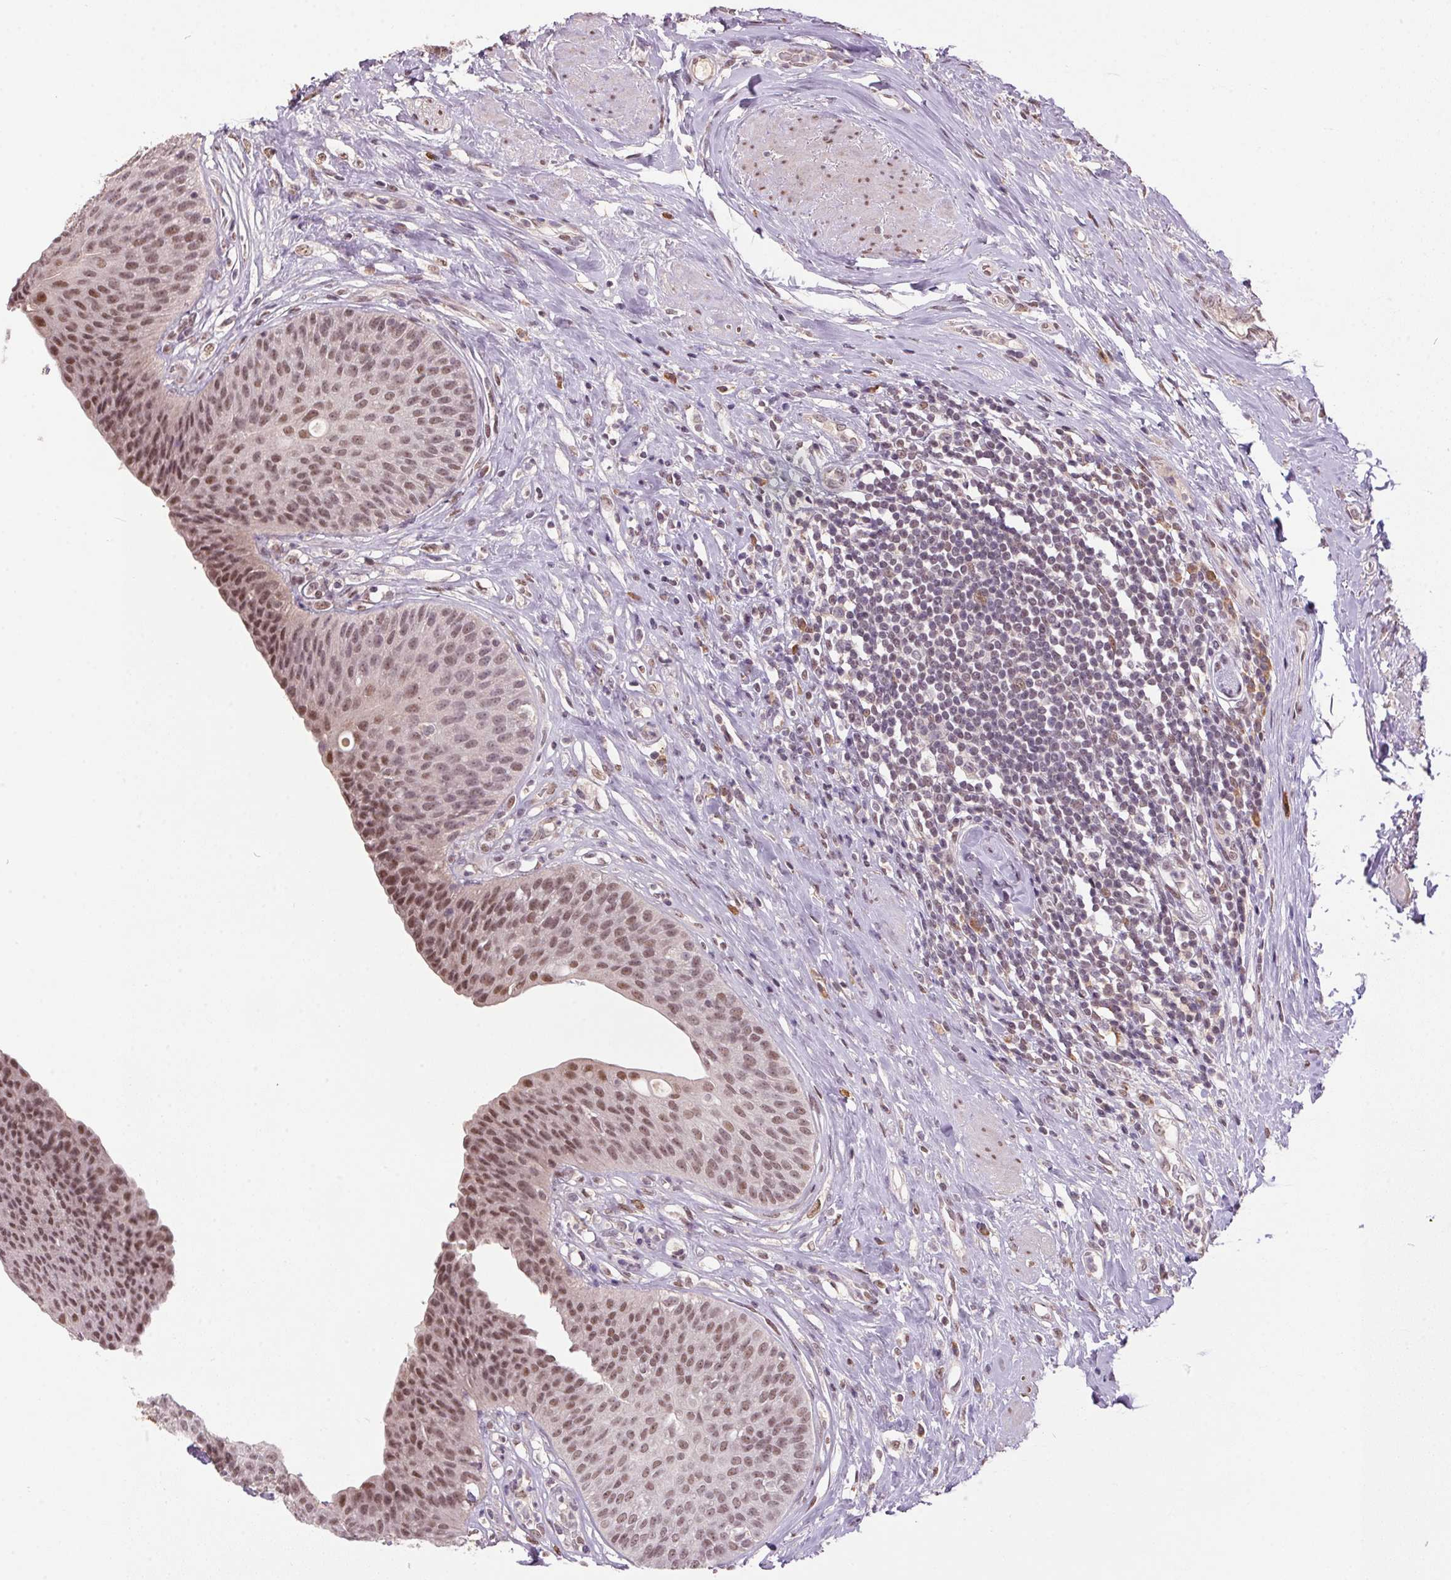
{"staining": {"intensity": "moderate", "quantity": ">75%", "location": "nuclear"}, "tissue": "urinary bladder", "cell_type": "Urothelial cells", "image_type": "normal", "snomed": [{"axis": "morphology", "description": "Normal tissue, NOS"}, {"axis": "topography", "description": "Urinary bladder"}], "caption": "IHC (DAB) staining of unremarkable urinary bladder displays moderate nuclear protein expression in about >75% of urothelial cells. The staining is performed using DAB (3,3'-diaminobenzidine) brown chromogen to label protein expression. The nuclei are counter-stained blue using hematoxylin.", "gene": "ZBTB4", "patient": {"sex": "female", "age": 56}}